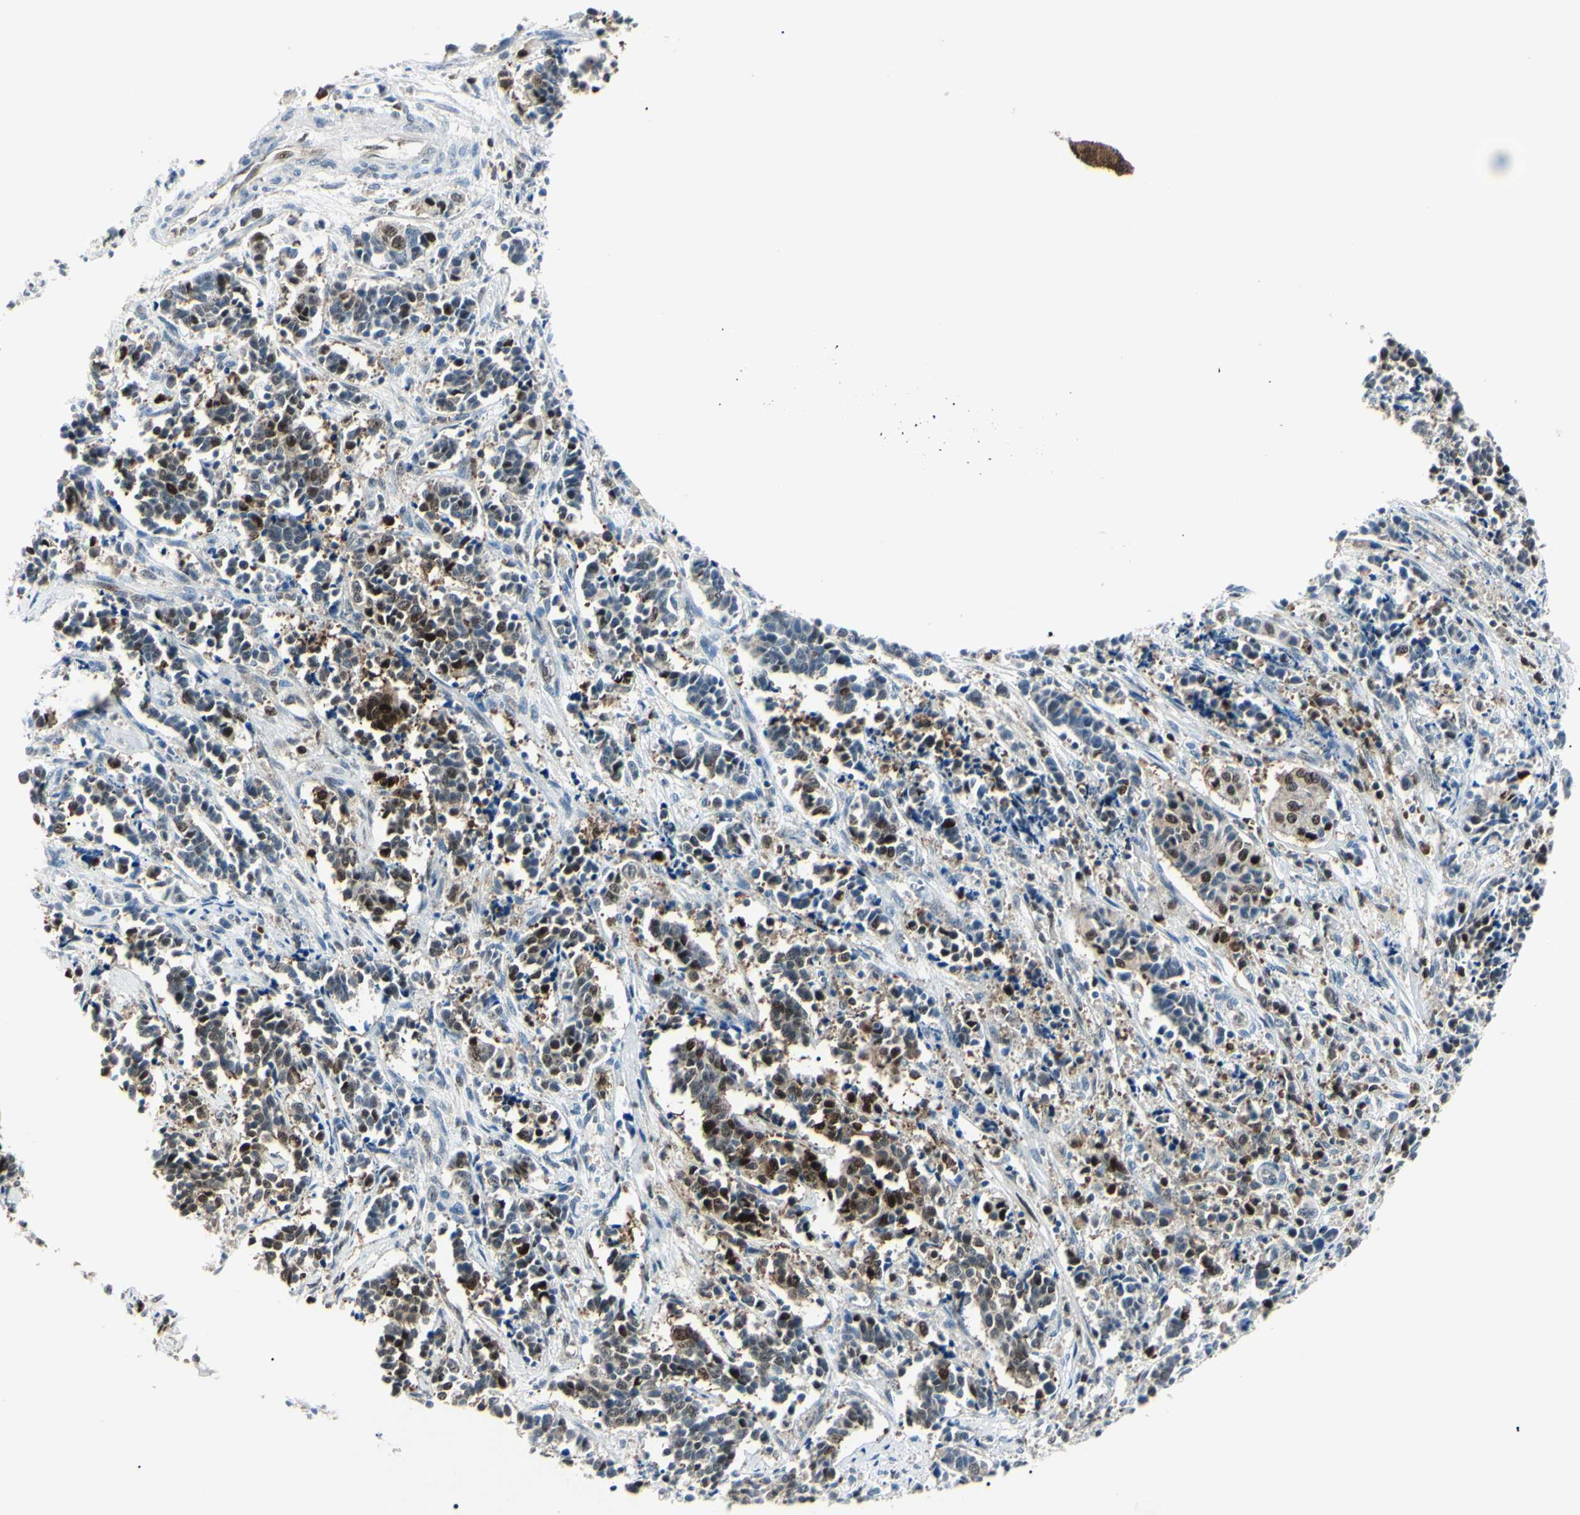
{"staining": {"intensity": "strong", "quantity": "25%-75%", "location": "cytoplasmic/membranous,nuclear"}, "tissue": "cervical cancer", "cell_type": "Tumor cells", "image_type": "cancer", "snomed": [{"axis": "morphology", "description": "Normal tissue, NOS"}, {"axis": "morphology", "description": "Squamous cell carcinoma, NOS"}, {"axis": "topography", "description": "Cervix"}], "caption": "High-magnification brightfield microscopy of cervical cancer (squamous cell carcinoma) stained with DAB (3,3'-diaminobenzidine) (brown) and counterstained with hematoxylin (blue). tumor cells exhibit strong cytoplasmic/membranous and nuclear expression is appreciated in approximately25%-75% of cells.", "gene": "PGK1", "patient": {"sex": "female", "age": 35}}